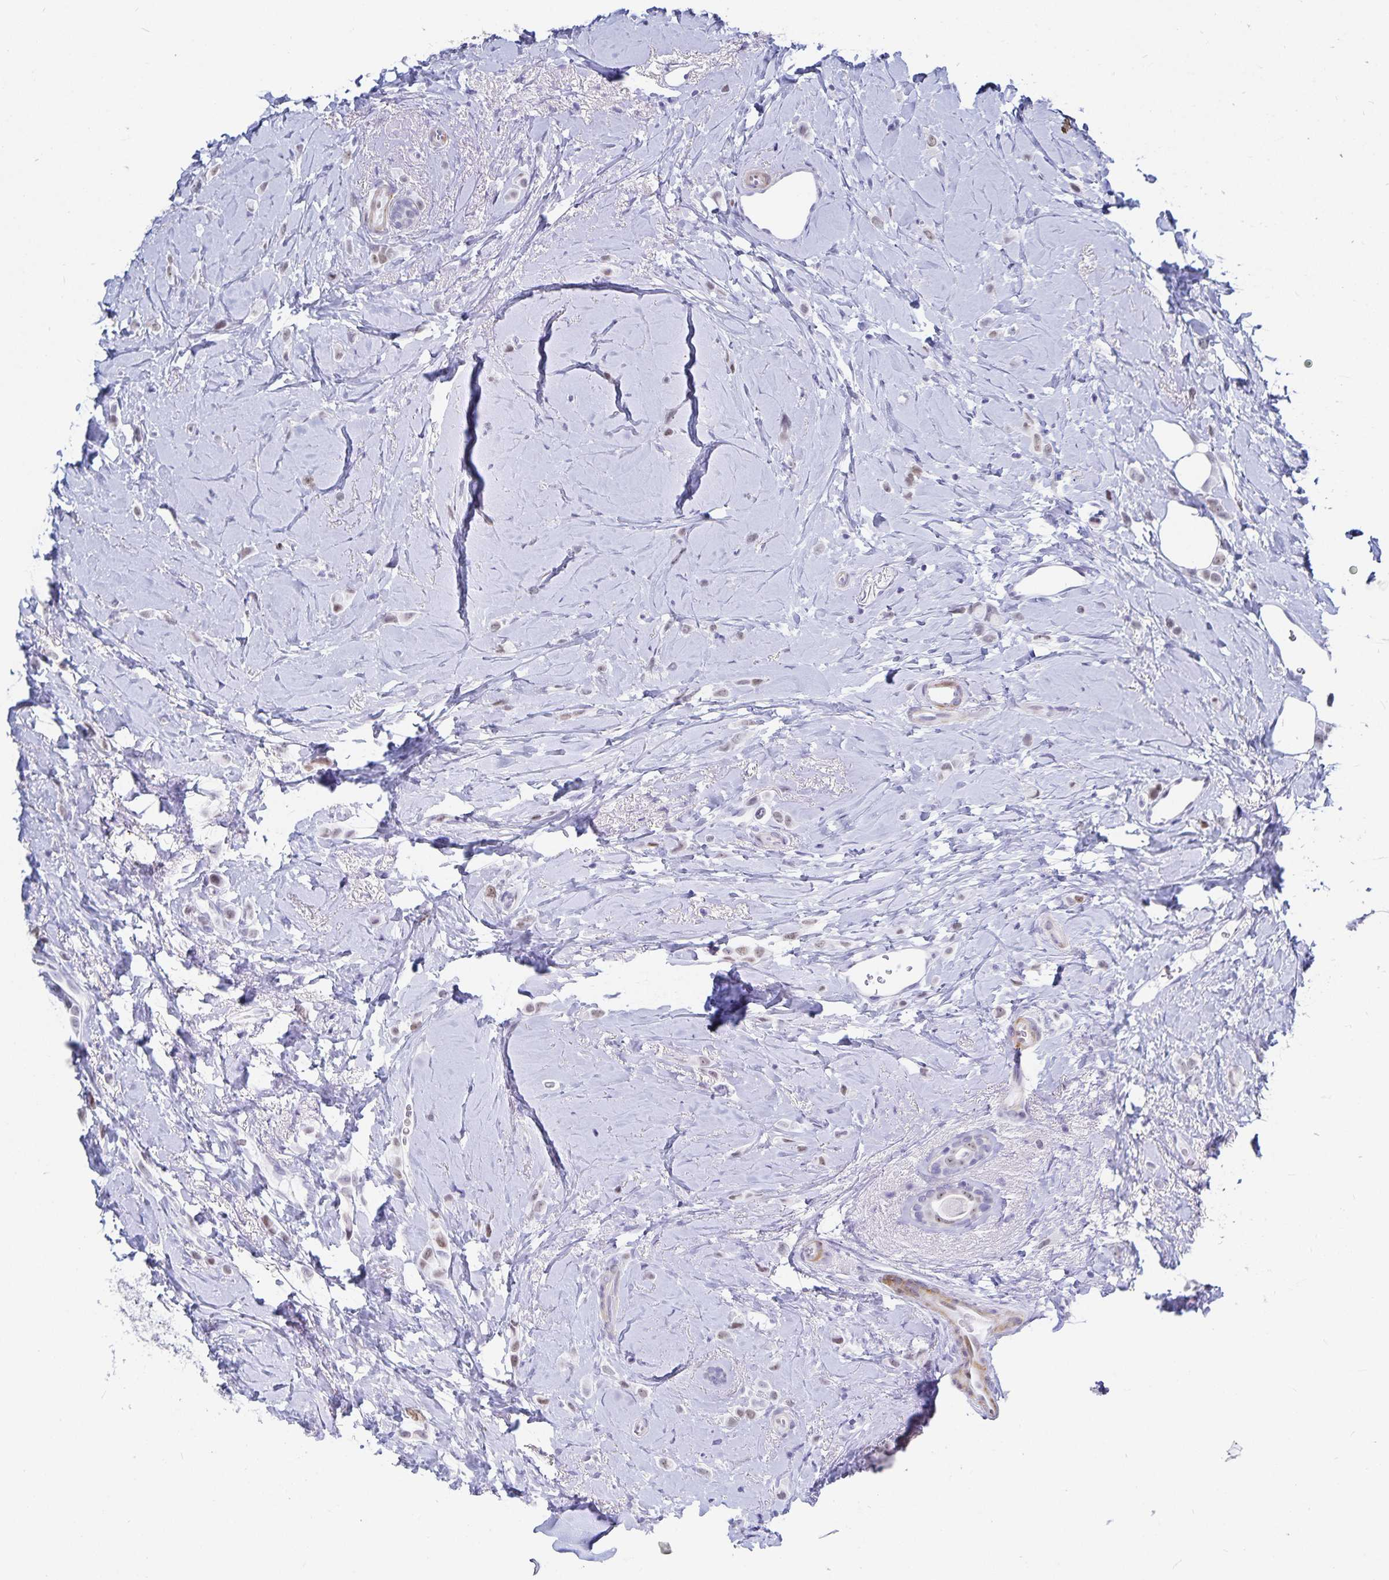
{"staining": {"intensity": "weak", "quantity": "<25%", "location": "nuclear"}, "tissue": "breast cancer", "cell_type": "Tumor cells", "image_type": "cancer", "snomed": [{"axis": "morphology", "description": "Lobular carcinoma"}, {"axis": "topography", "description": "Breast"}], "caption": "Tumor cells are negative for brown protein staining in breast lobular carcinoma.", "gene": "HMGB3", "patient": {"sex": "female", "age": 66}}